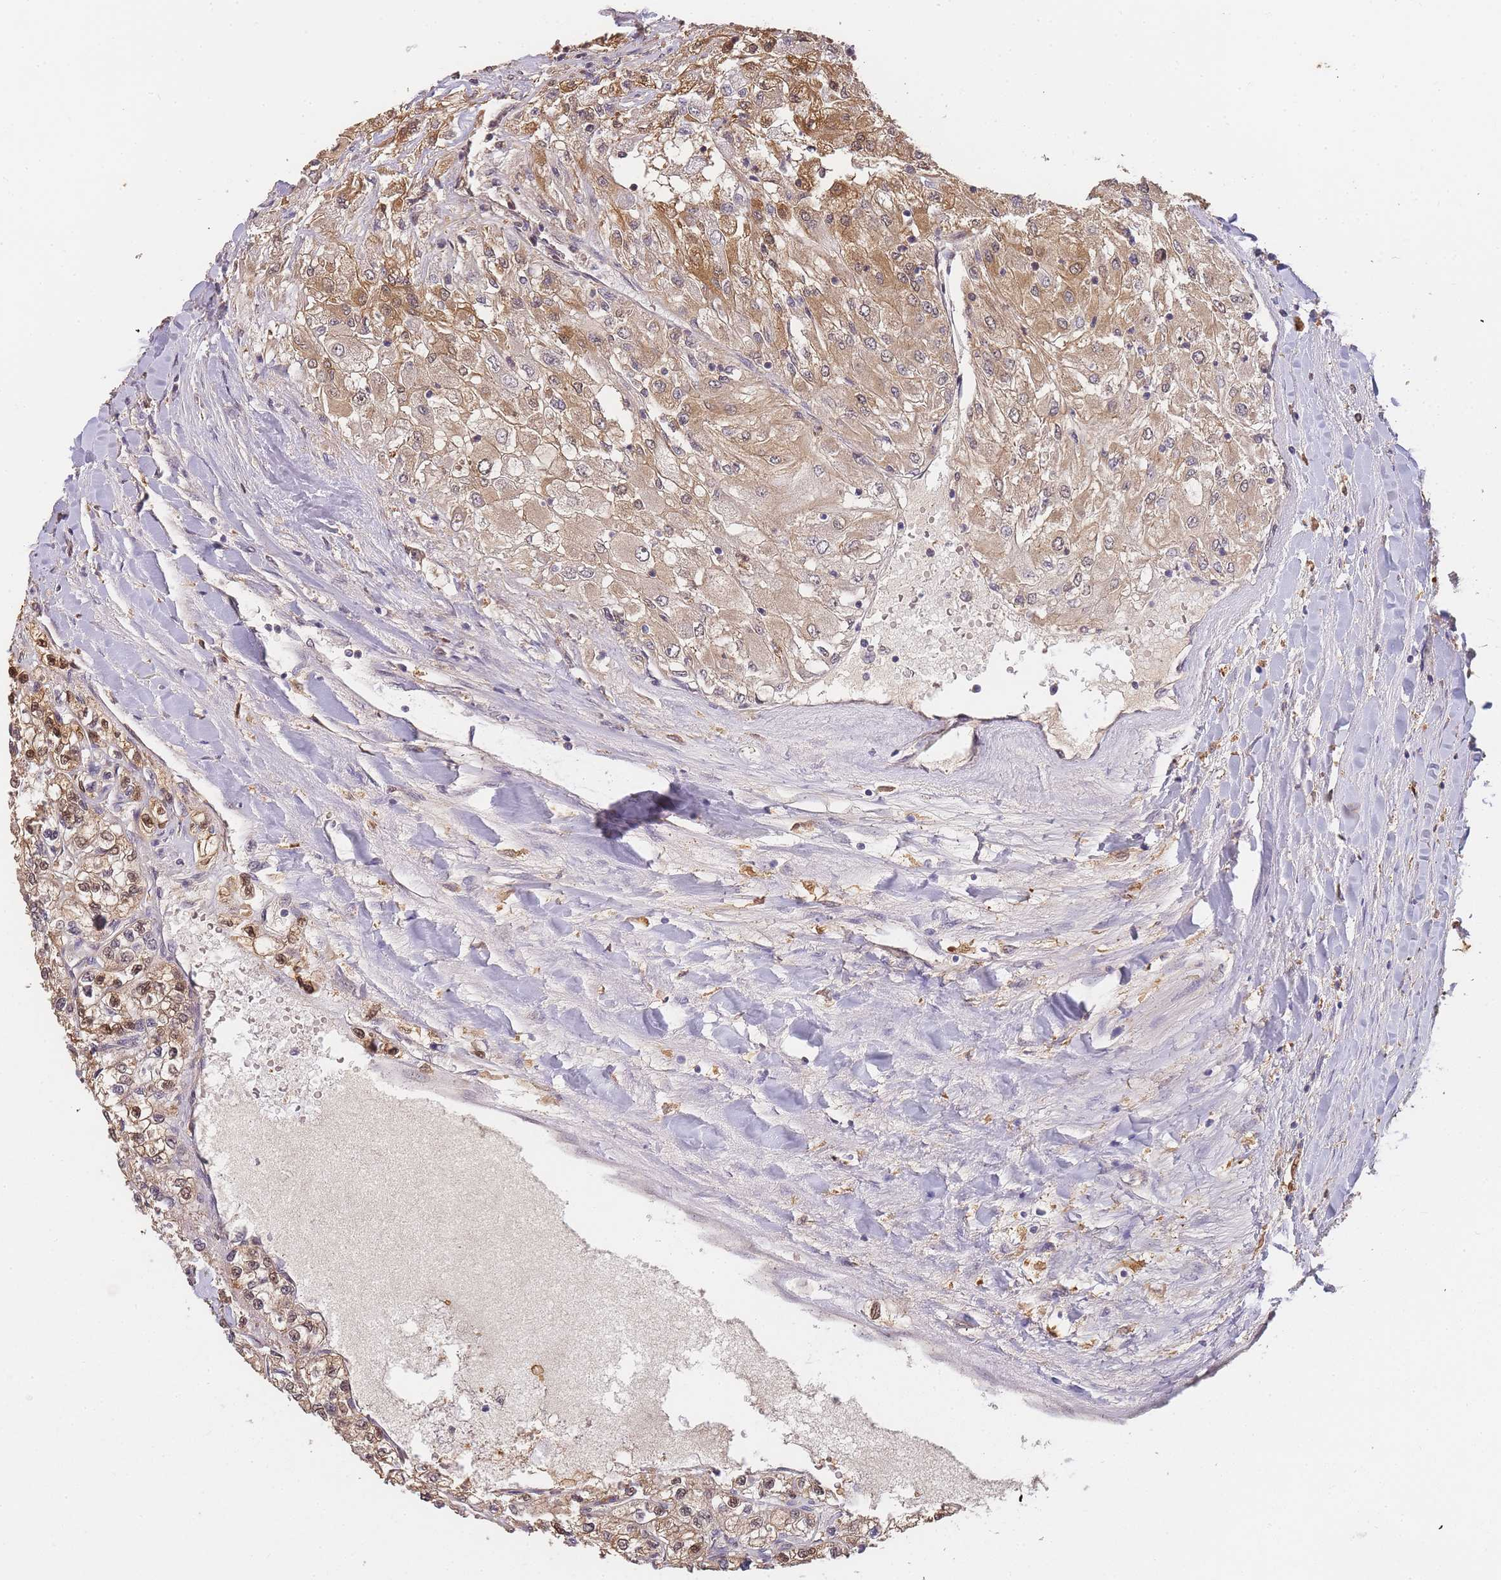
{"staining": {"intensity": "moderate", "quantity": ">75%", "location": "cytoplasmic/membranous,nuclear"}, "tissue": "renal cancer", "cell_type": "Tumor cells", "image_type": "cancer", "snomed": [{"axis": "morphology", "description": "Adenocarcinoma, NOS"}, {"axis": "topography", "description": "Kidney"}], "caption": "Immunohistochemical staining of renal cancer reveals medium levels of moderate cytoplasmic/membranous and nuclear staining in about >75% of tumor cells.", "gene": "CDKN2AIPNL", "patient": {"sex": "male", "age": 80}}